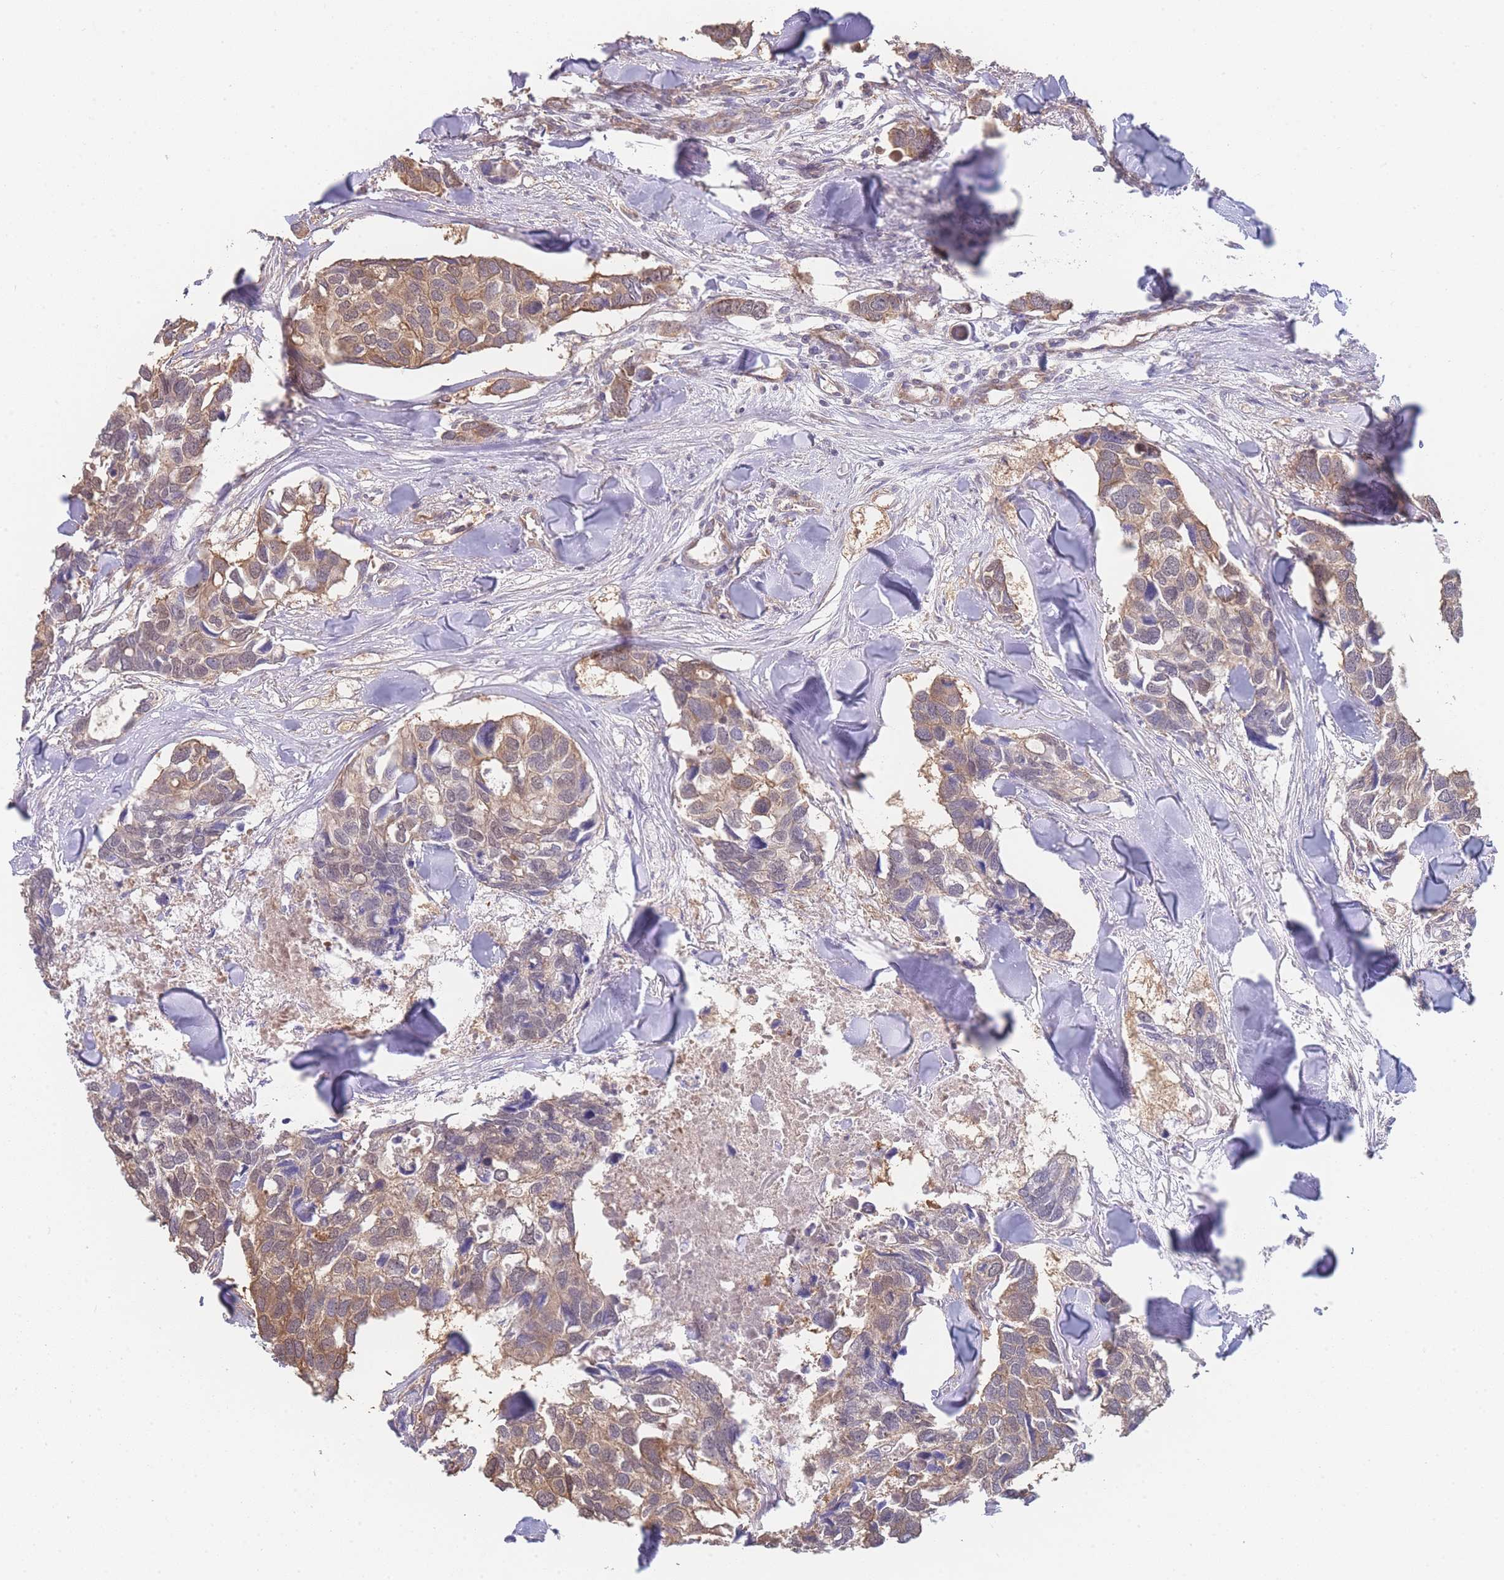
{"staining": {"intensity": "moderate", "quantity": ">75%", "location": "cytoplasmic/membranous"}, "tissue": "breast cancer", "cell_type": "Tumor cells", "image_type": "cancer", "snomed": [{"axis": "morphology", "description": "Duct carcinoma"}, {"axis": "topography", "description": "Breast"}], "caption": "The image exhibits immunohistochemical staining of breast invasive ductal carcinoma. There is moderate cytoplasmic/membranous staining is identified in approximately >75% of tumor cells.", "gene": "MRPS18B", "patient": {"sex": "female", "age": 83}}